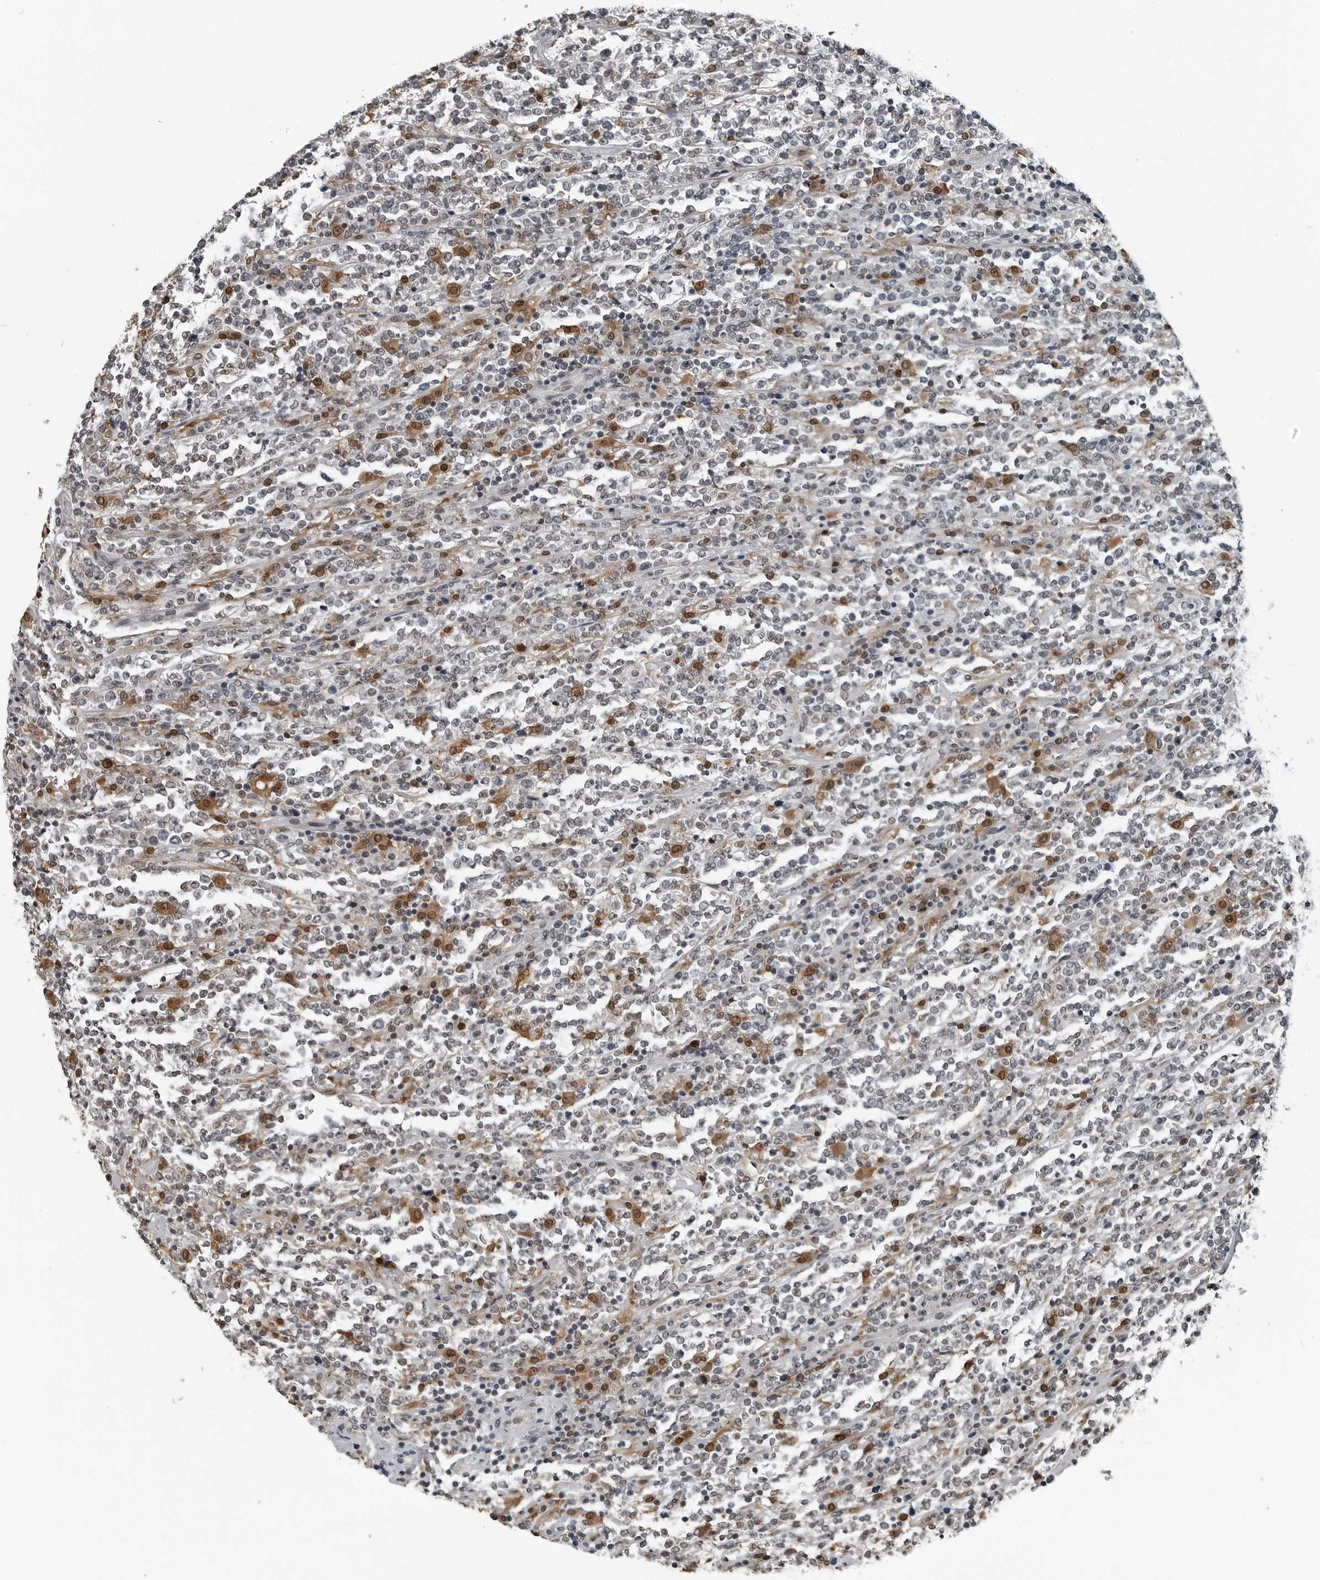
{"staining": {"intensity": "negative", "quantity": "none", "location": "none"}, "tissue": "lymphoma", "cell_type": "Tumor cells", "image_type": "cancer", "snomed": [{"axis": "morphology", "description": "Malignant lymphoma, non-Hodgkin's type, High grade"}, {"axis": "topography", "description": "Soft tissue"}], "caption": "IHC of human lymphoma demonstrates no expression in tumor cells.", "gene": "AKR1A1", "patient": {"sex": "male", "age": 18}}